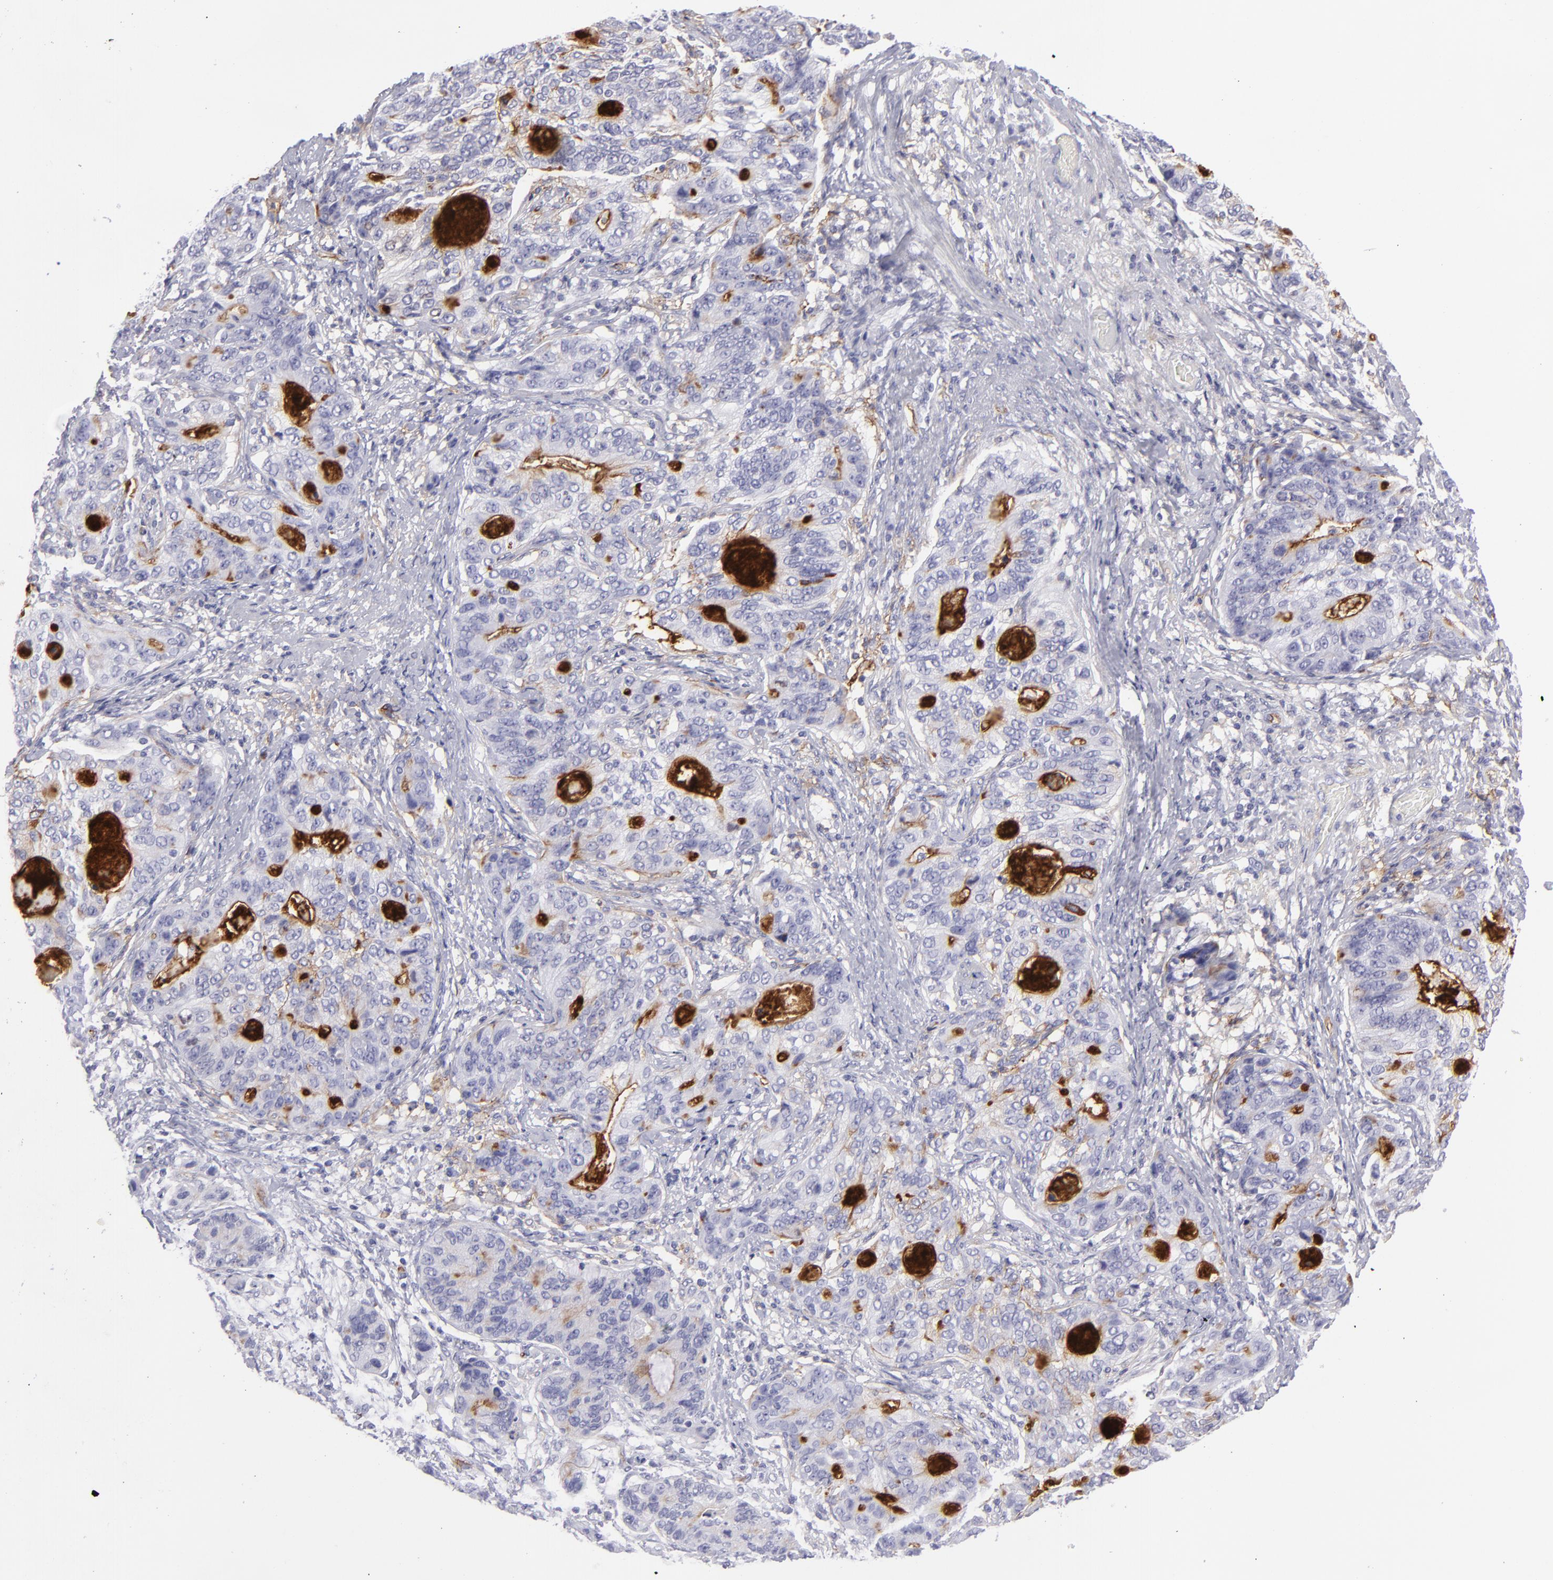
{"staining": {"intensity": "strong", "quantity": "<25%", "location": "cytoplasmic/membranous"}, "tissue": "stomach cancer", "cell_type": "Tumor cells", "image_type": "cancer", "snomed": [{"axis": "morphology", "description": "Adenocarcinoma, NOS"}, {"axis": "topography", "description": "Esophagus"}, {"axis": "topography", "description": "Stomach"}], "caption": "A high-resolution histopathology image shows immunohistochemistry (IHC) staining of stomach cancer, which reveals strong cytoplasmic/membranous staining in about <25% of tumor cells.", "gene": "ACE", "patient": {"sex": "male", "age": 74}}